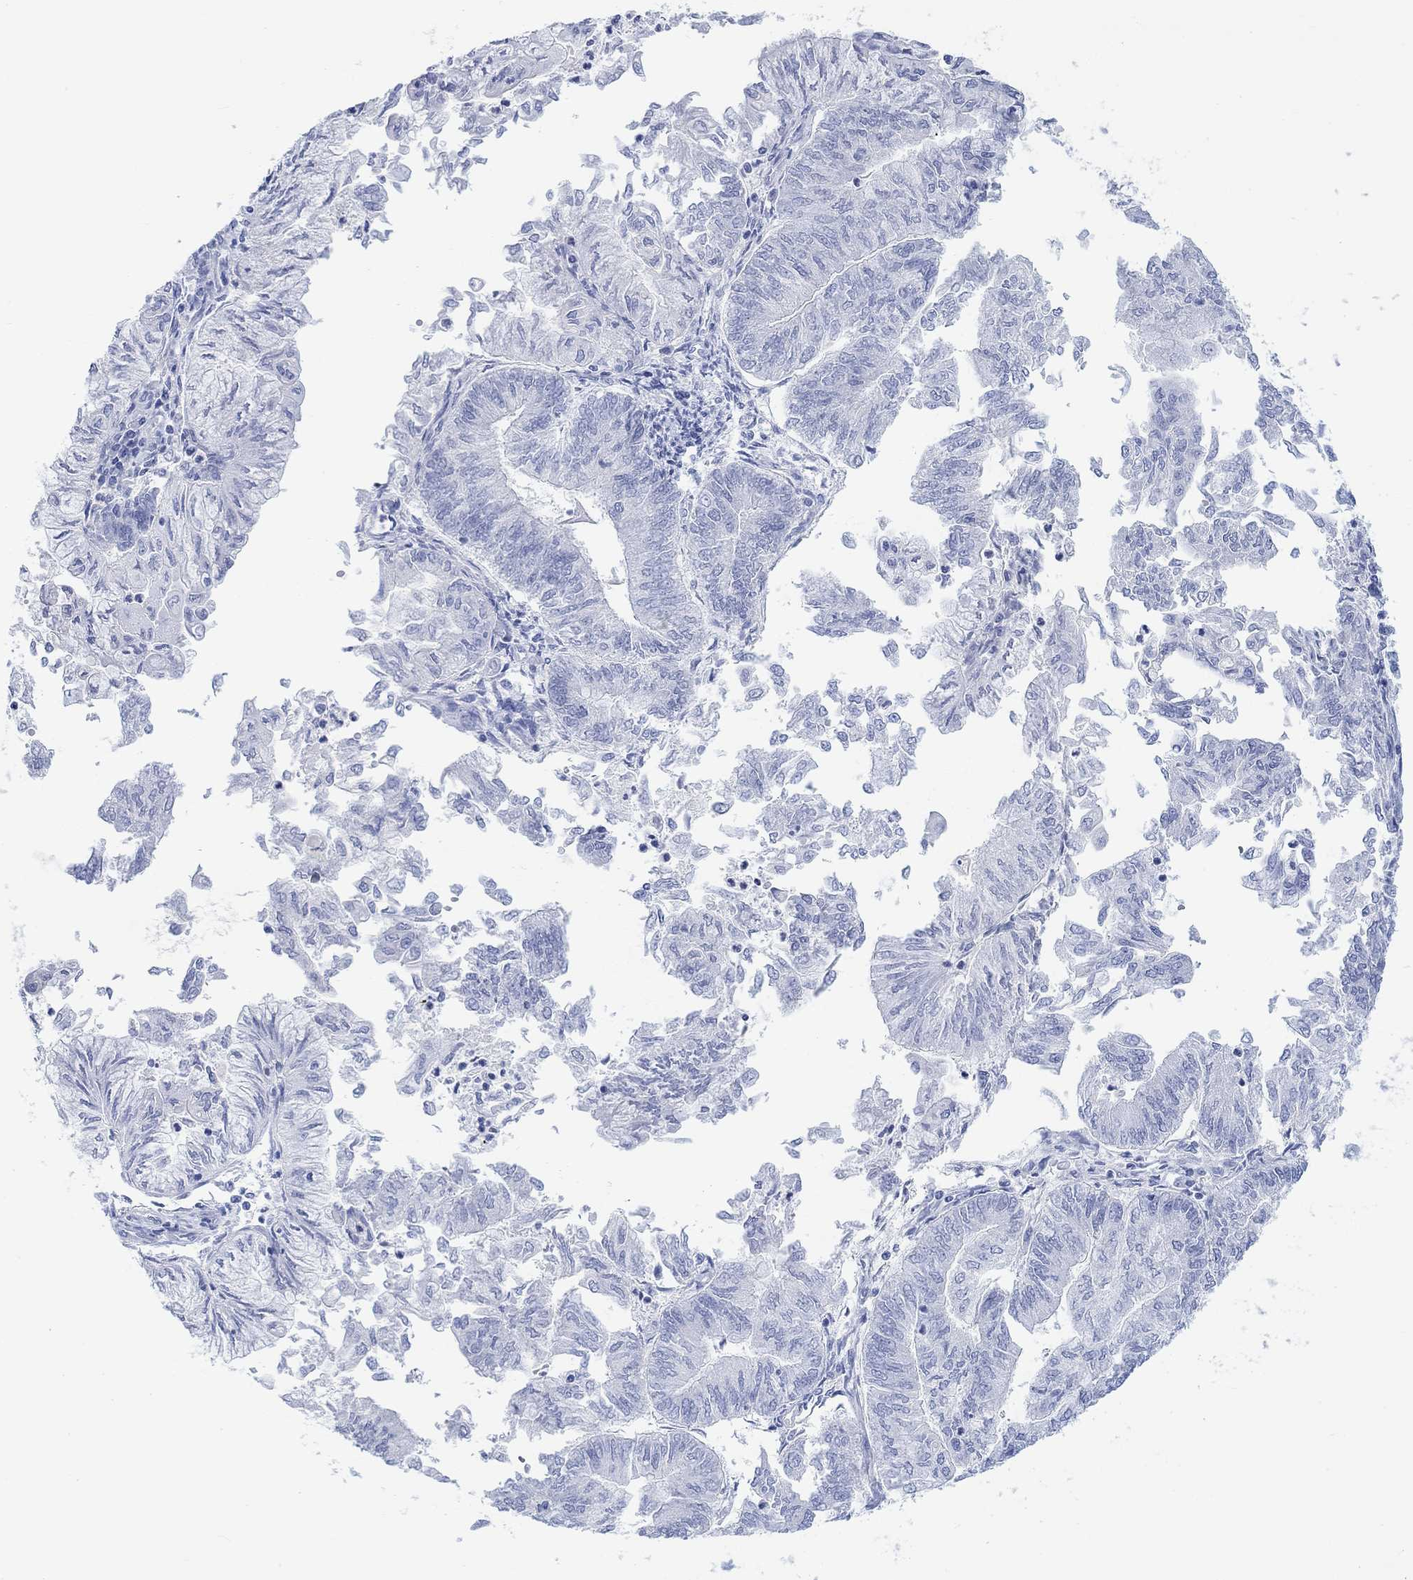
{"staining": {"intensity": "negative", "quantity": "none", "location": "none"}, "tissue": "endometrial cancer", "cell_type": "Tumor cells", "image_type": "cancer", "snomed": [{"axis": "morphology", "description": "Adenocarcinoma, NOS"}, {"axis": "topography", "description": "Endometrium"}], "caption": "Tumor cells show no significant expression in endometrial cancer.", "gene": "CALCA", "patient": {"sex": "female", "age": 59}}